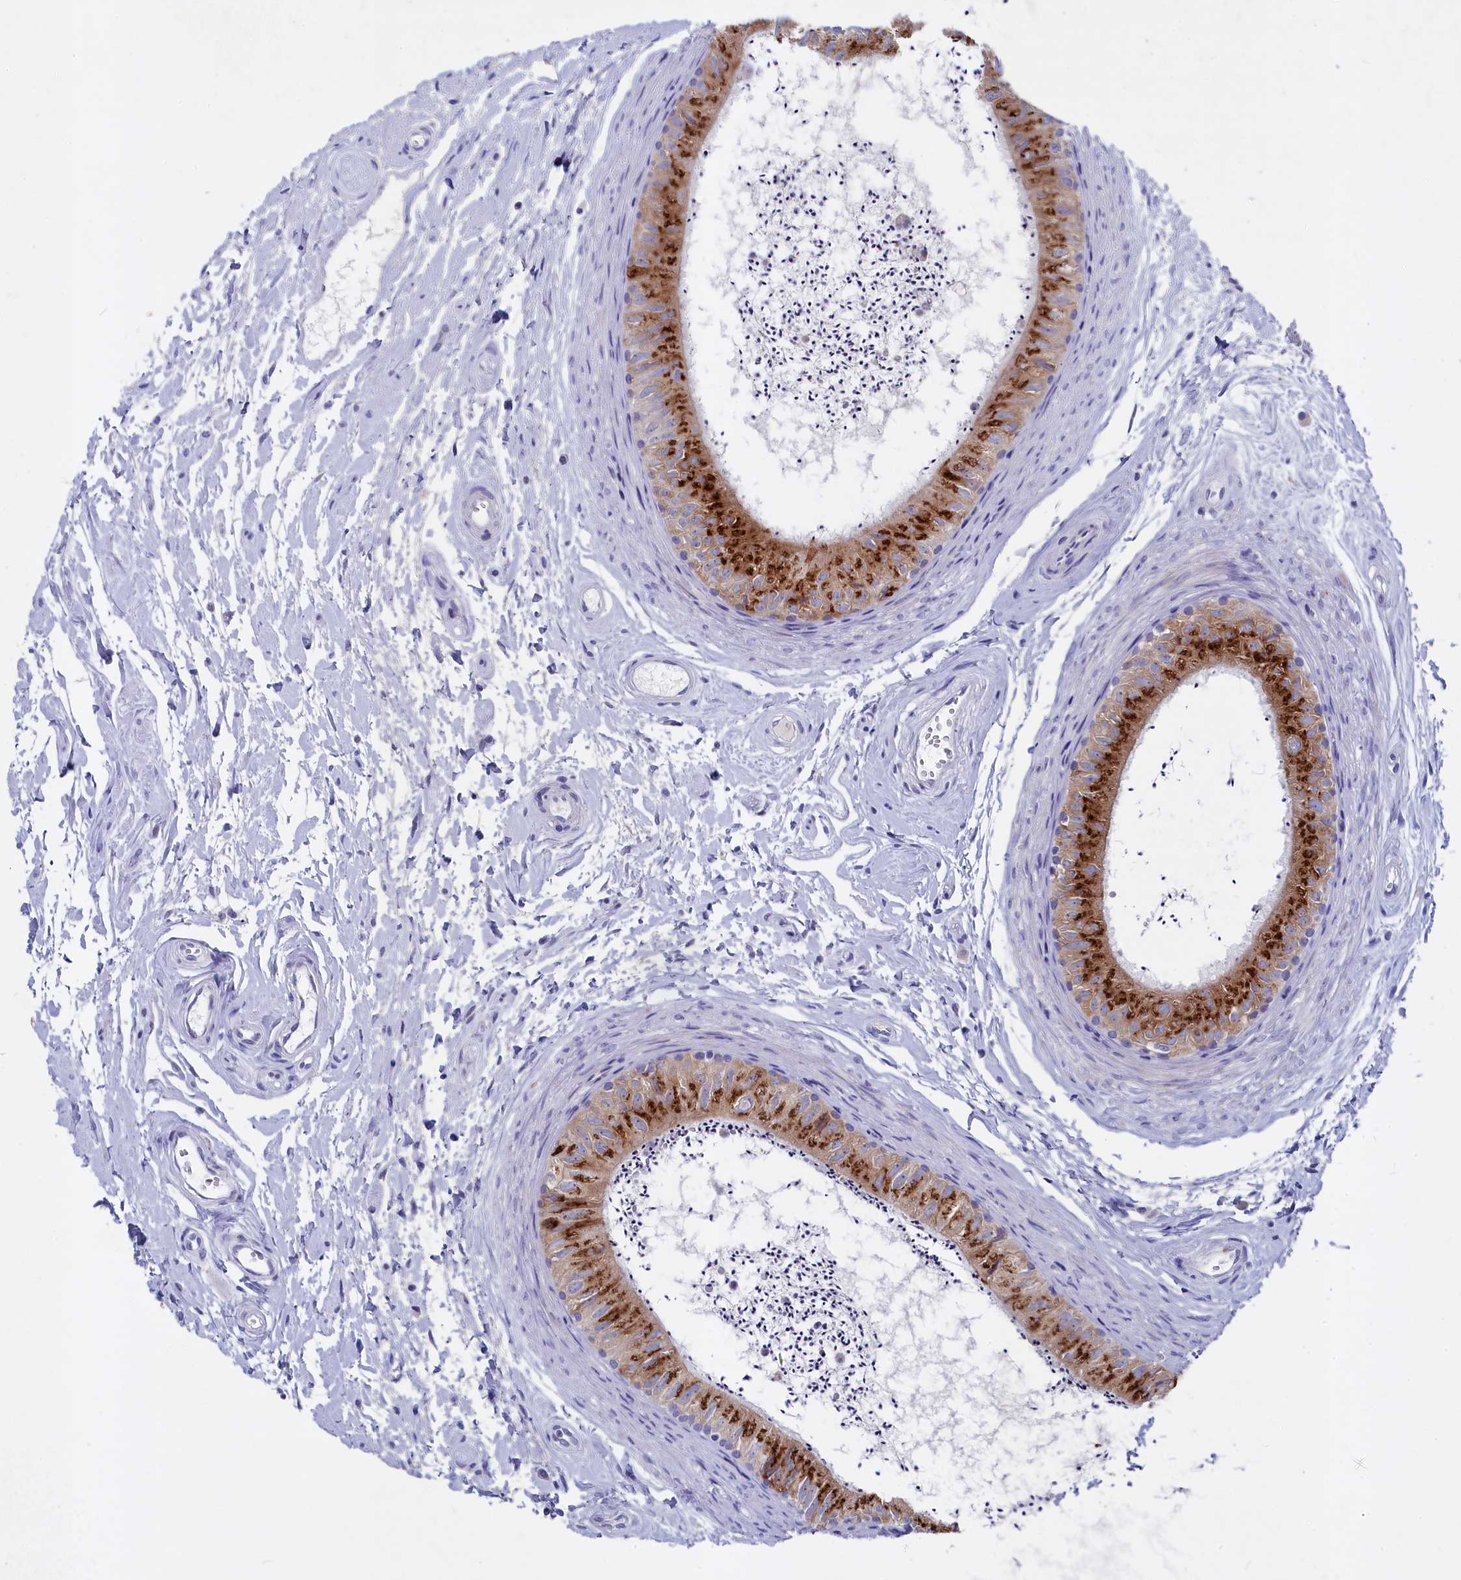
{"staining": {"intensity": "strong", "quantity": "25%-75%", "location": "cytoplasmic/membranous"}, "tissue": "epididymis", "cell_type": "Glandular cells", "image_type": "normal", "snomed": [{"axis": "morphology", "description": "Normal tissue, NOS"}, {"axis": "topography", "description": "Epididymis"}], "caption": "Immunohistochemistry (IHC) histopathology image of unremarkable epididymis stained for a protein (brown), which exhibits high levels of strong cytoplasmic/membranous staining in about 25%-75% of glandular cells.", "gene": "GPR108", "patient": {"sex": "male", "age": 56}}